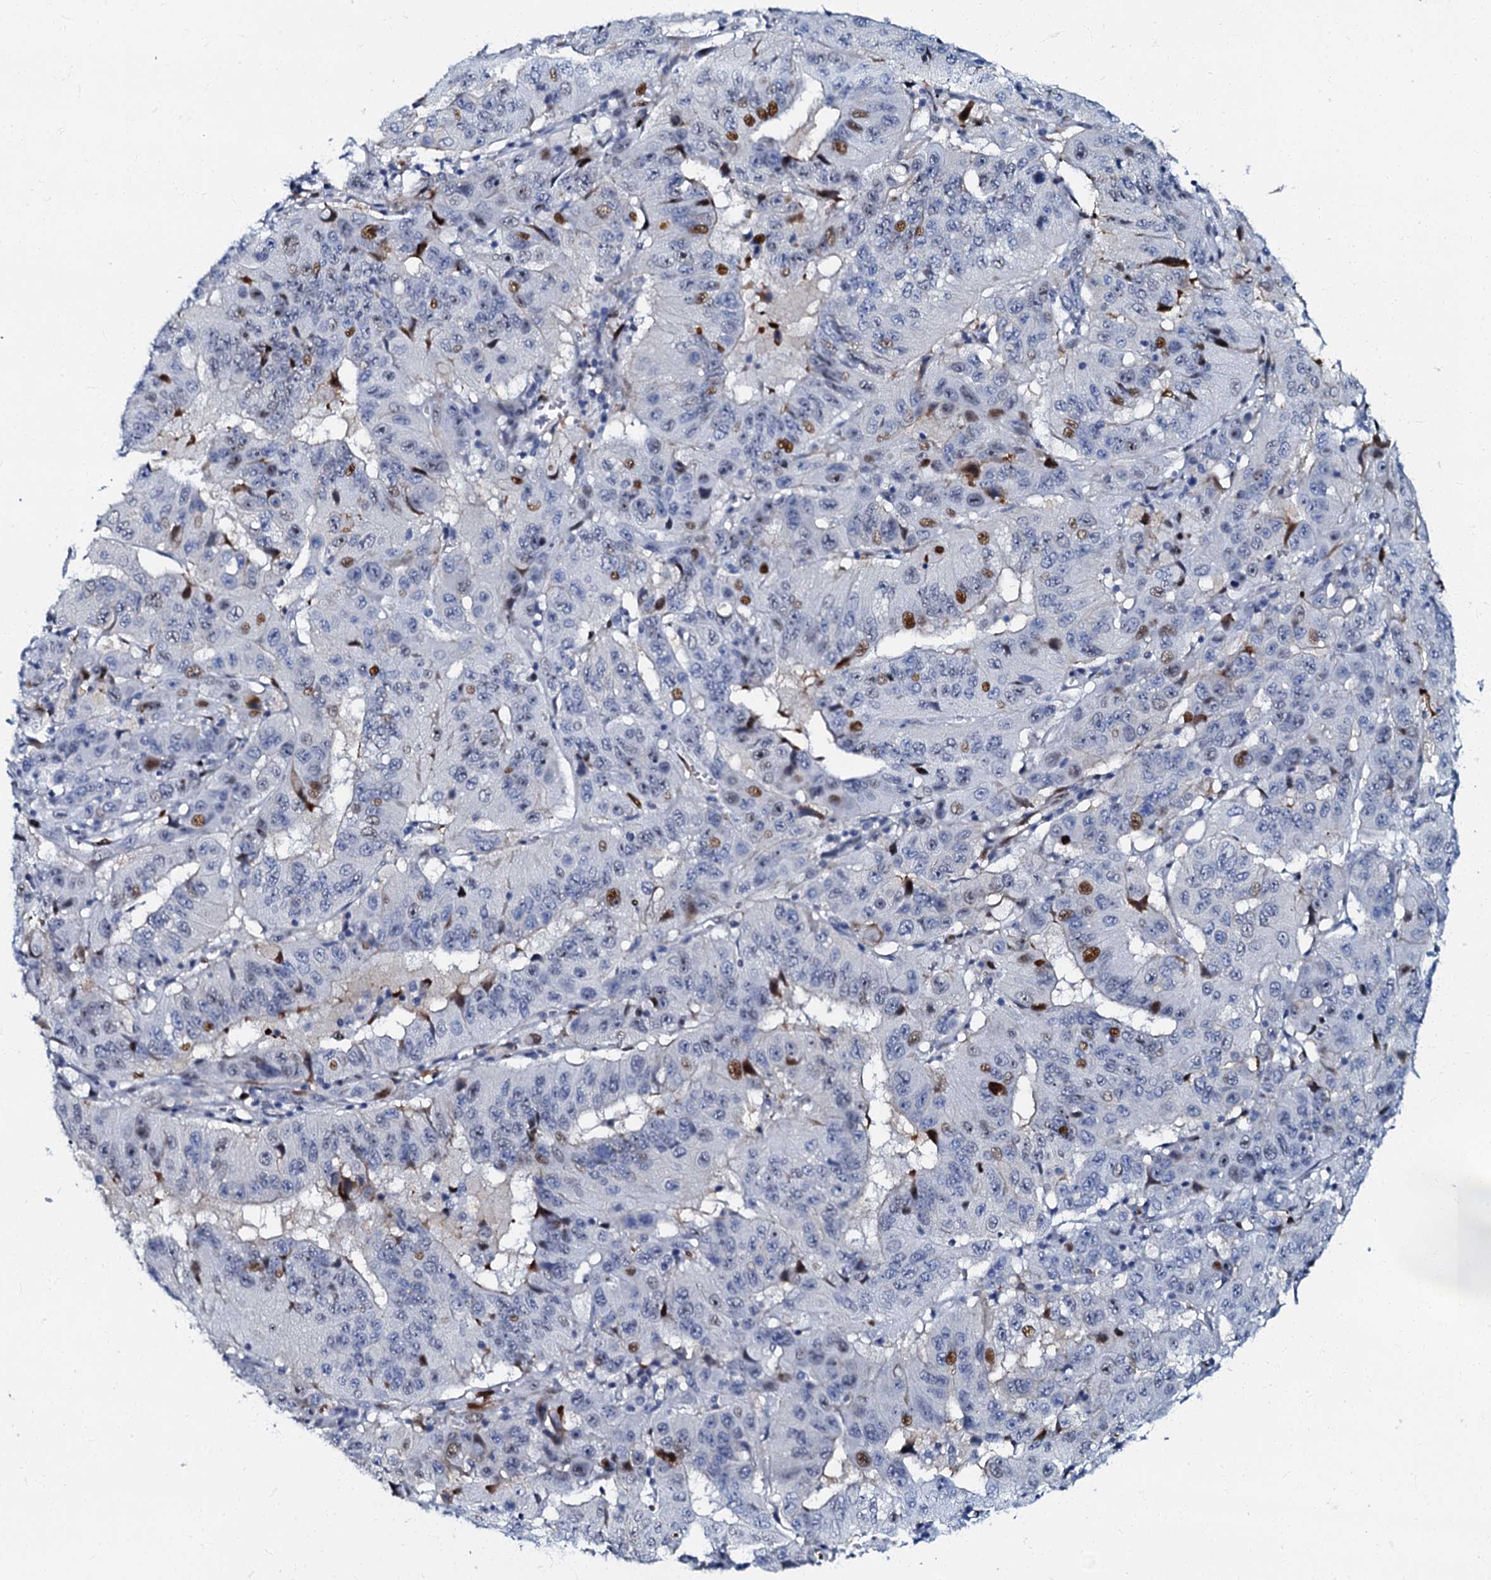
{"staining": {"intensity": "moderate", "quantity": "<25%", "location": "nuclear"}, "tissue": "pancreatic cancer", "cell_type": "Tumor cells", "image_type": "cancer", "snomed": [{"axis": "morphology", "description": "Adenocarcinoma, NOS"}, {"axis": "topography", "description": "Pancreas"}], "caption": "Protein analysis of pancreatic cancer (adenocarcinoma) tissue shows moderate nuclear staining in about <25% of tumor cells.", "gene": "MFSD5", "patient": {"sex": "male", "age": 63}}